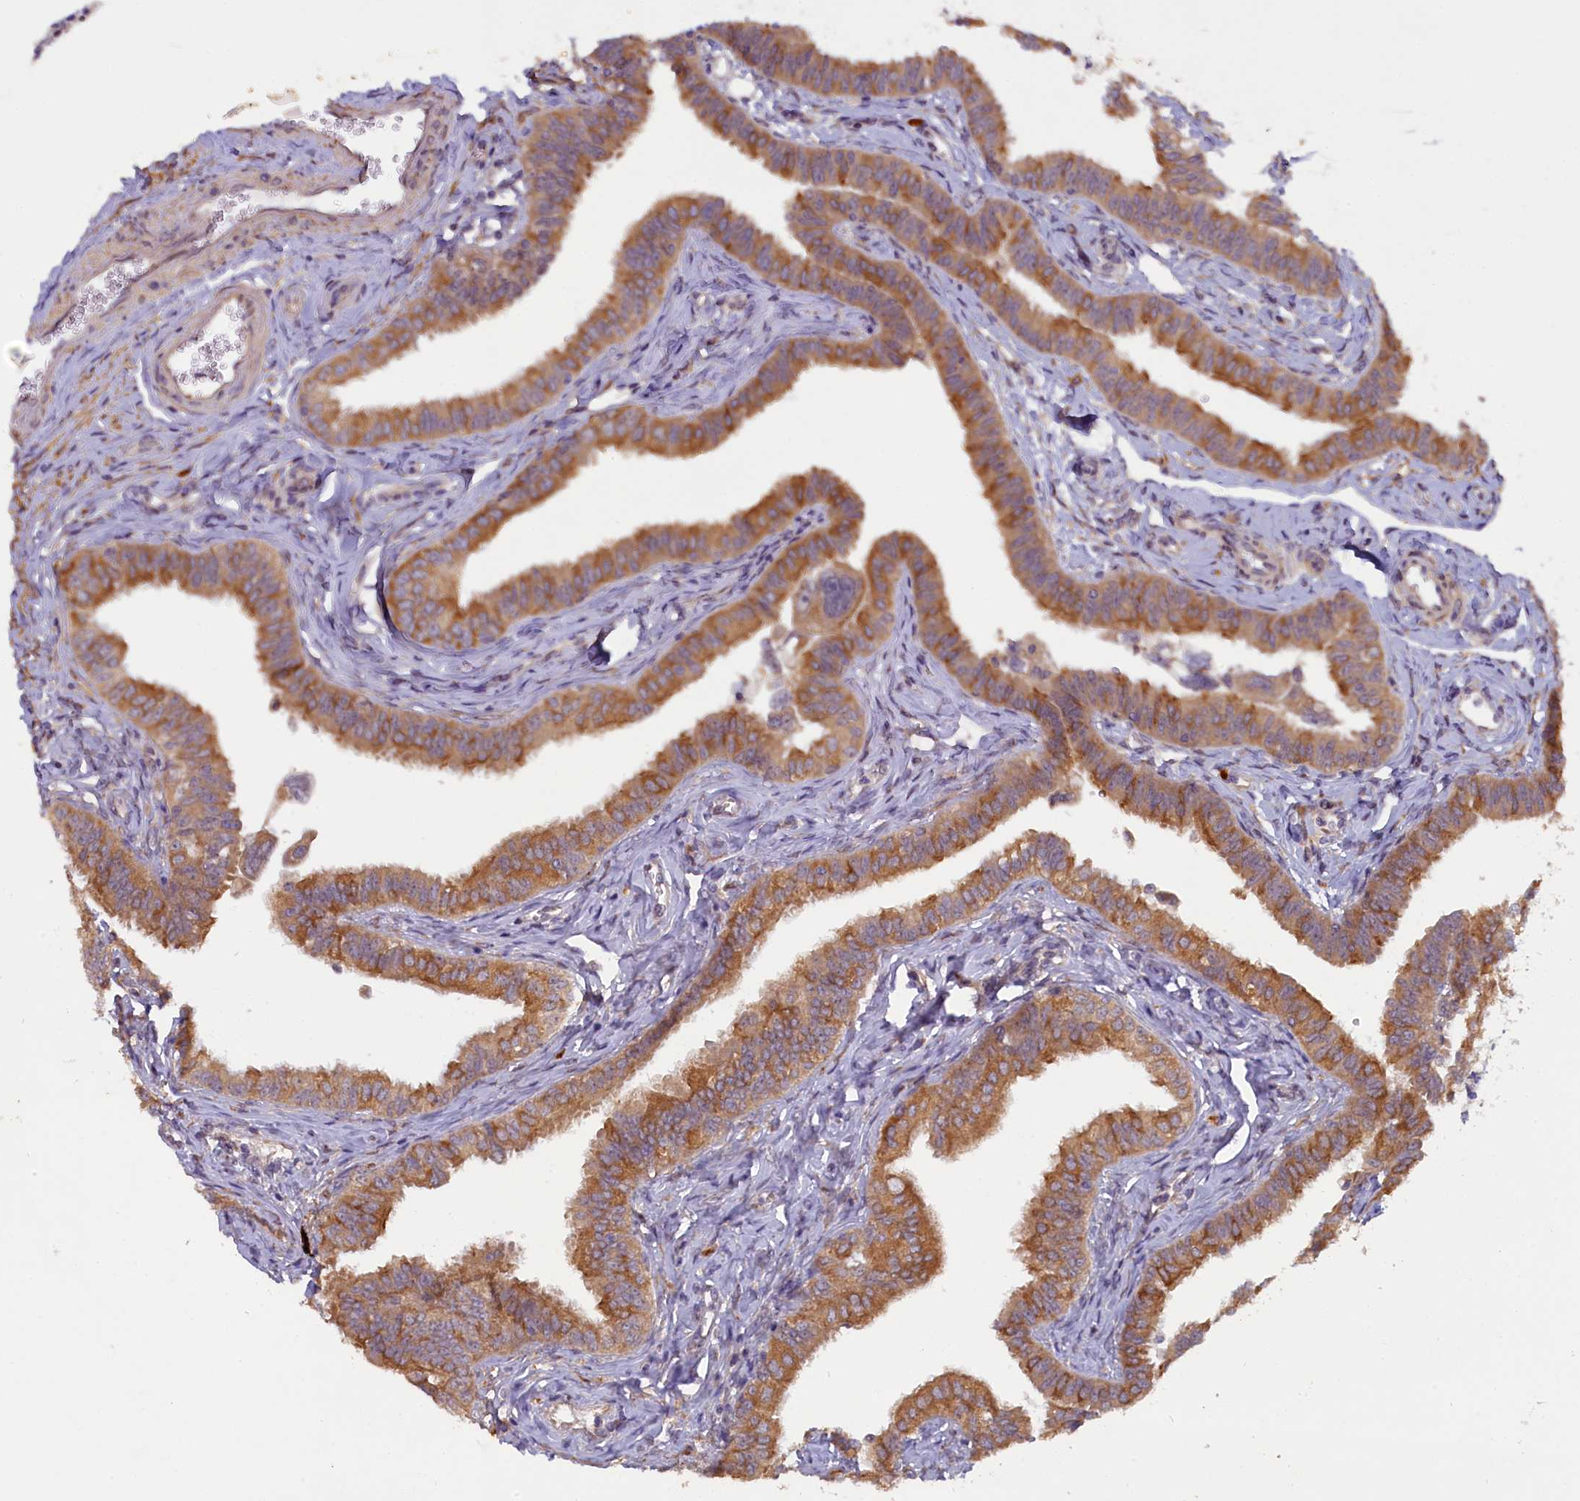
{"staining": {"intensity": "moderate", "quantity": ">75%", "location": "cytoplasmic/membranous"}, "tissue": "fallopian tube", "cell_type": "Glandular cells", "image_type": "normal", "snomed": [{"axis": "morphology", "description": "Normal tissue, NOS"}, {"axis": "morphology", "description": "Carcinoma, NOS"}, {"axis": "topography", "description": "Fallopian tube"}, {"axis": "topography", "description": "Ovary"}], "caption": "Protein positivity by immunohistochemistry (IHC) shows moderate cytoplasmic/membranous staining in approximately >75% of glandular cells in unremarkable fallopian tube.", "gene": "CCDC9B", "patient": {"sex": "female", "age": 59}}